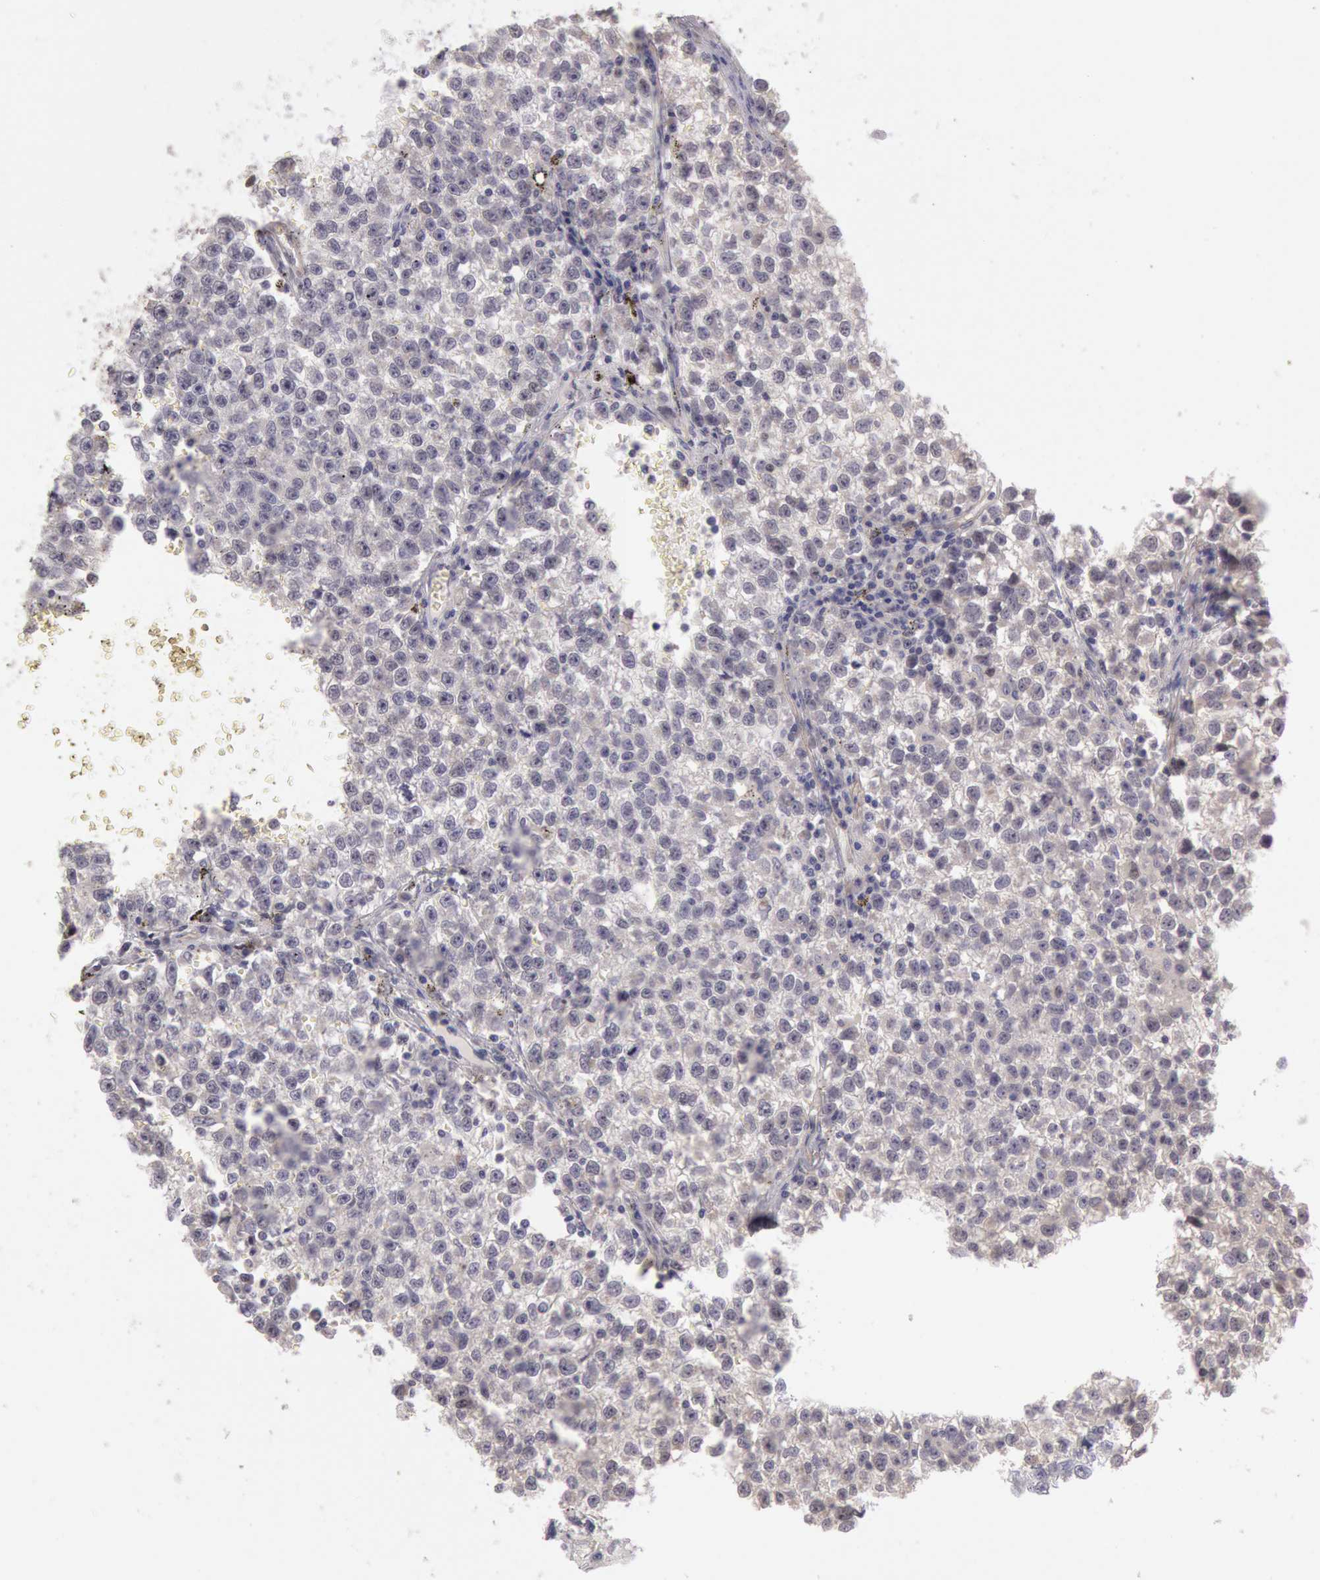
{"staining": {"intensity": "negative", "quantity": "none", "location": "none"}, "tissue": "testis cancer", "cell_type": "Tumor cells", "image_type": "cancer", "snomed": [{"axis": "morphology", "description": "Seminoma, NOS"}, {"axis": "topography", "description": "Testis"}], "caption": "Tumor cells are negative for brown protein staining in testis cancer (seminoma).", "gene": "AMOTL1", "patient": {"sex": "male", "age": 35}}